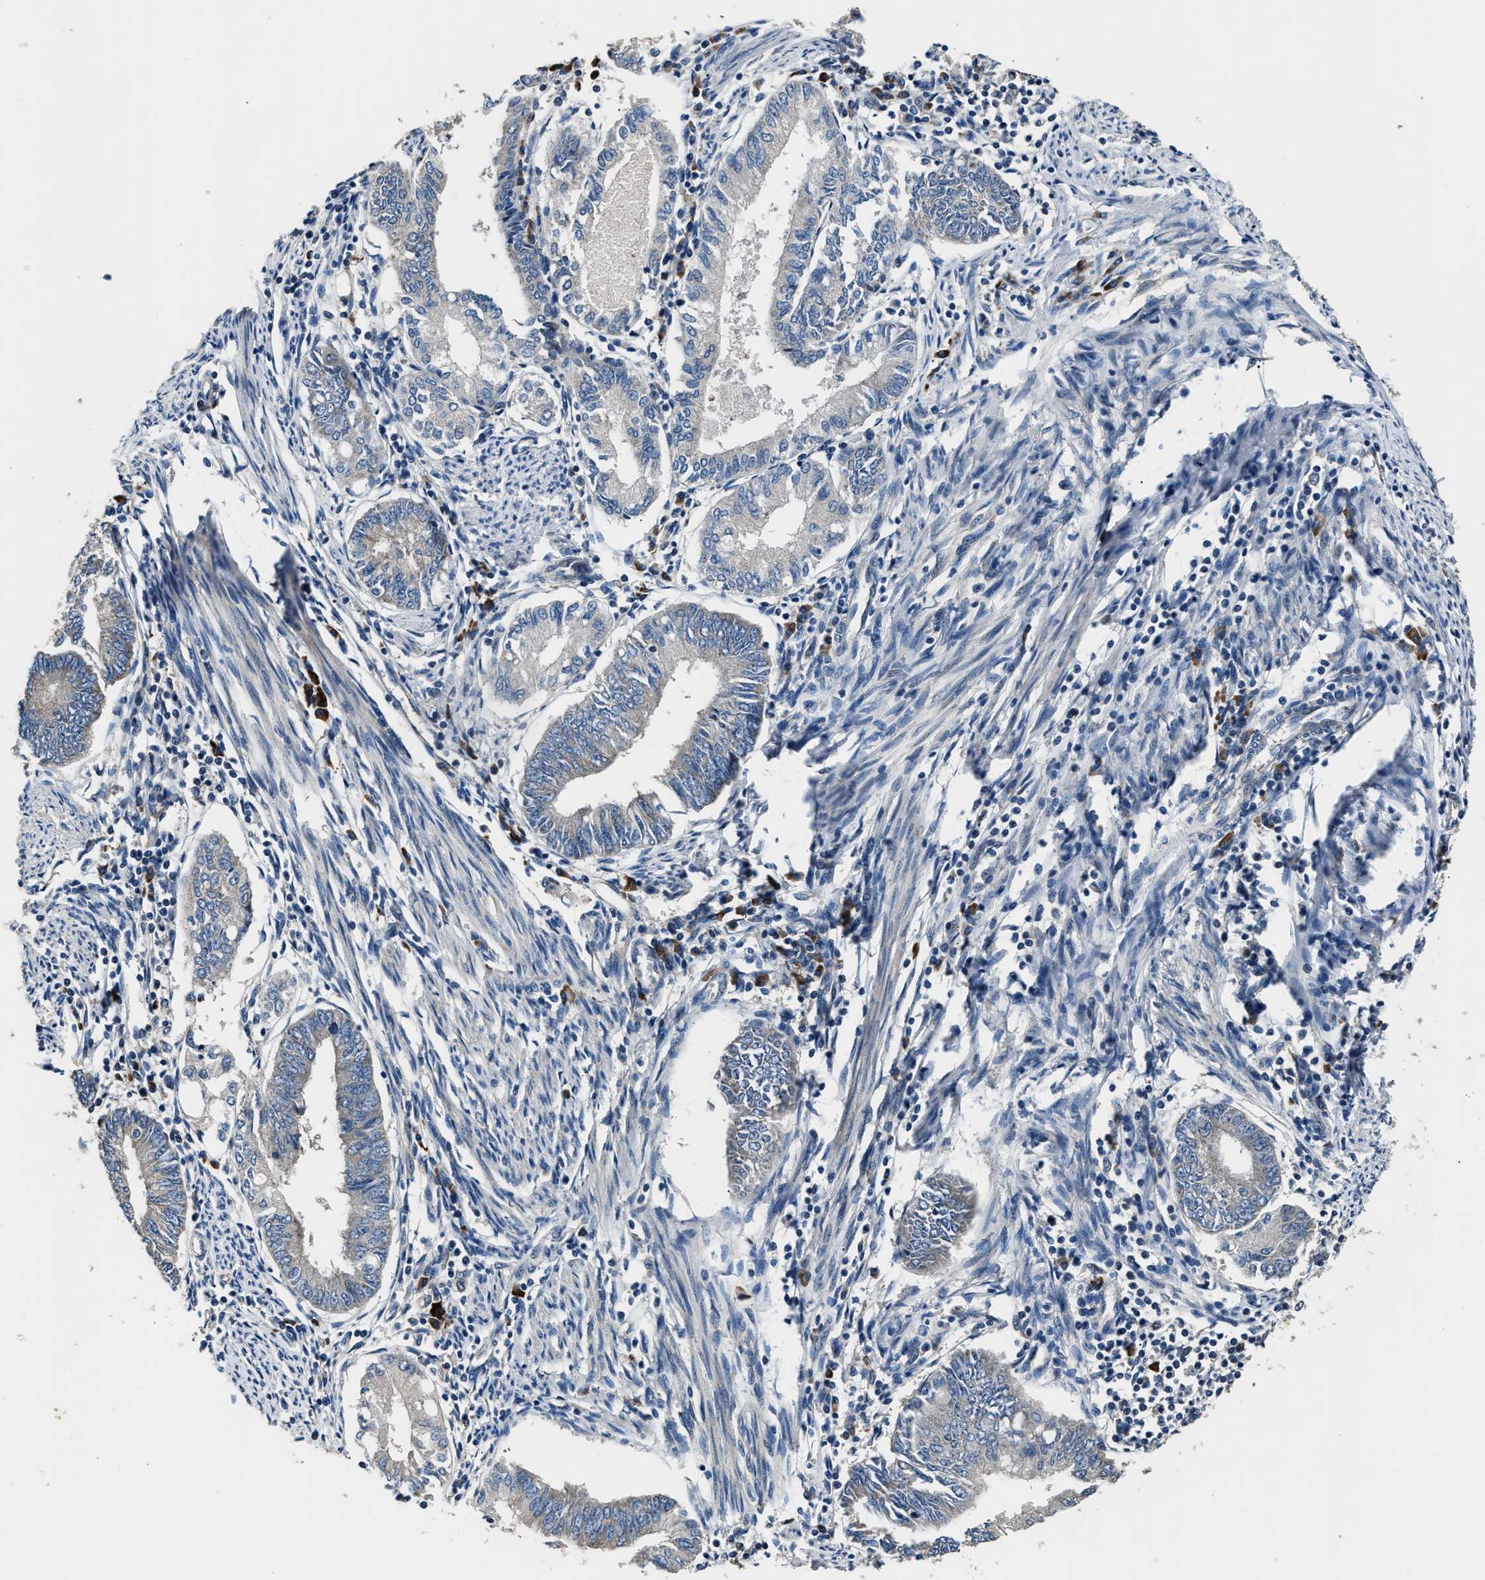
{"staining": {"intensity": "negative", "quantity": "none", "location": "none"}, "tissue": "endometrial cancer", "cell_type": "Tumor cells", "image_type": "cancer", "snomed": [{"axis": "morphology", "description": "Adenocarcinoma, NOS"}, {"axis": "topography", "description": "Endometrium"}], "caption": "IHC of endometrial cancer (adenocarcinoma) demonstrates no staining in tumor cells.", "gene": "IMPDH2", "patient": {"sex": "female", "age": 86}}